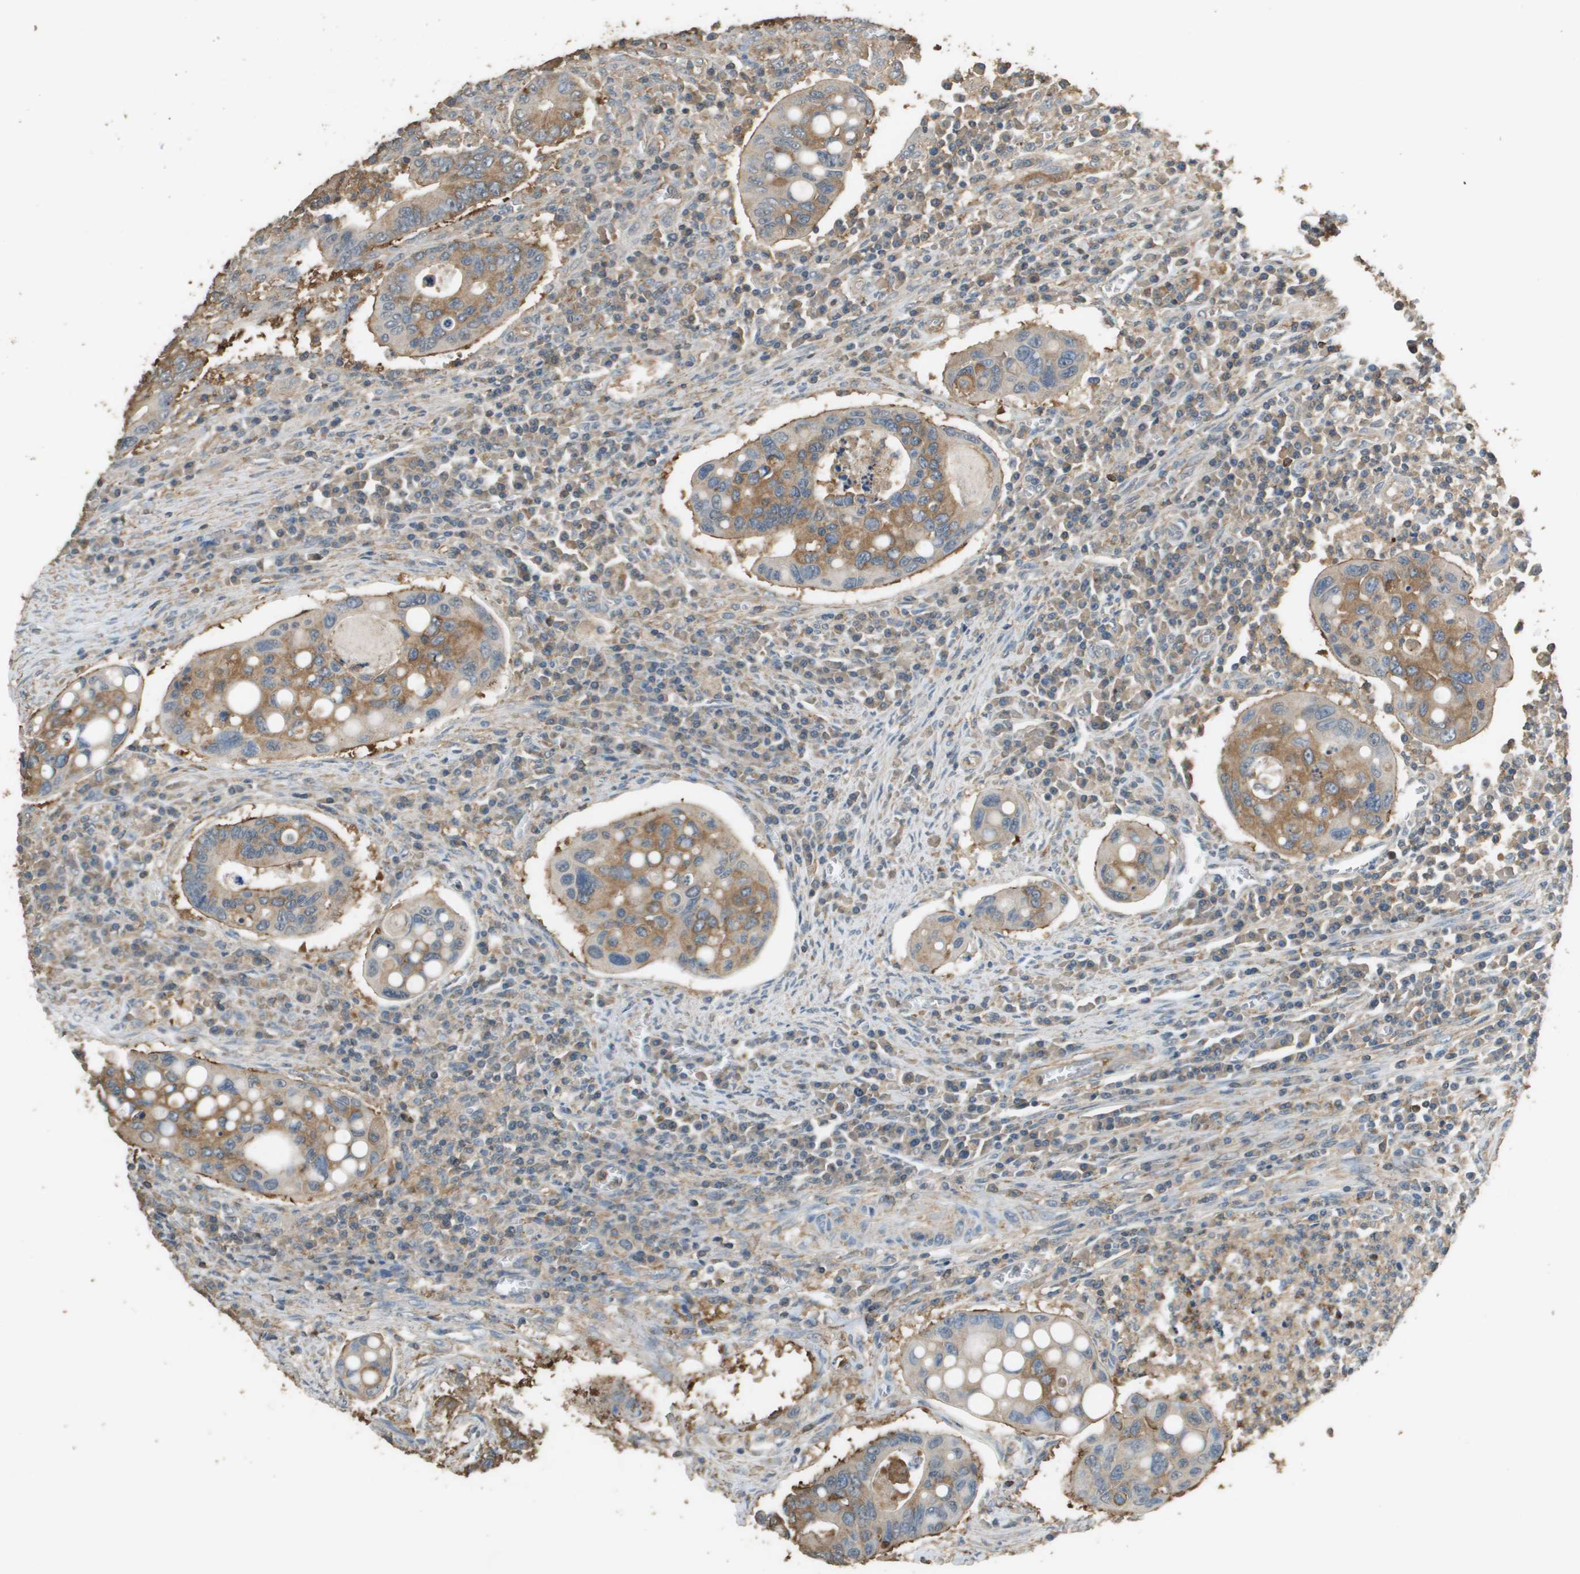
{"staining": {"intensity": "moderate", "quantity": ">75%", "location": "cytoplasmic/membranous"}, "tissue": "colorectal cancer", "cell_type": "Tumor cells", "image_type": "cancer", "snomed": [{"axis": "morphology", "description": "Inflammation, NOS"}, {"axis": "morphology", "description": "Adenocarcinoma, NOS"}, {"axis": "topography", "description": "Colon"}], "caption": "A medium amount of moderate cytoplasmic/membranous positivity is appreciated in approximately >75% of tumor cells in colorectal adenocarcinoma tissue.", "gene": "MS4A7", "patient": {"sex": "male", "age": 72}}